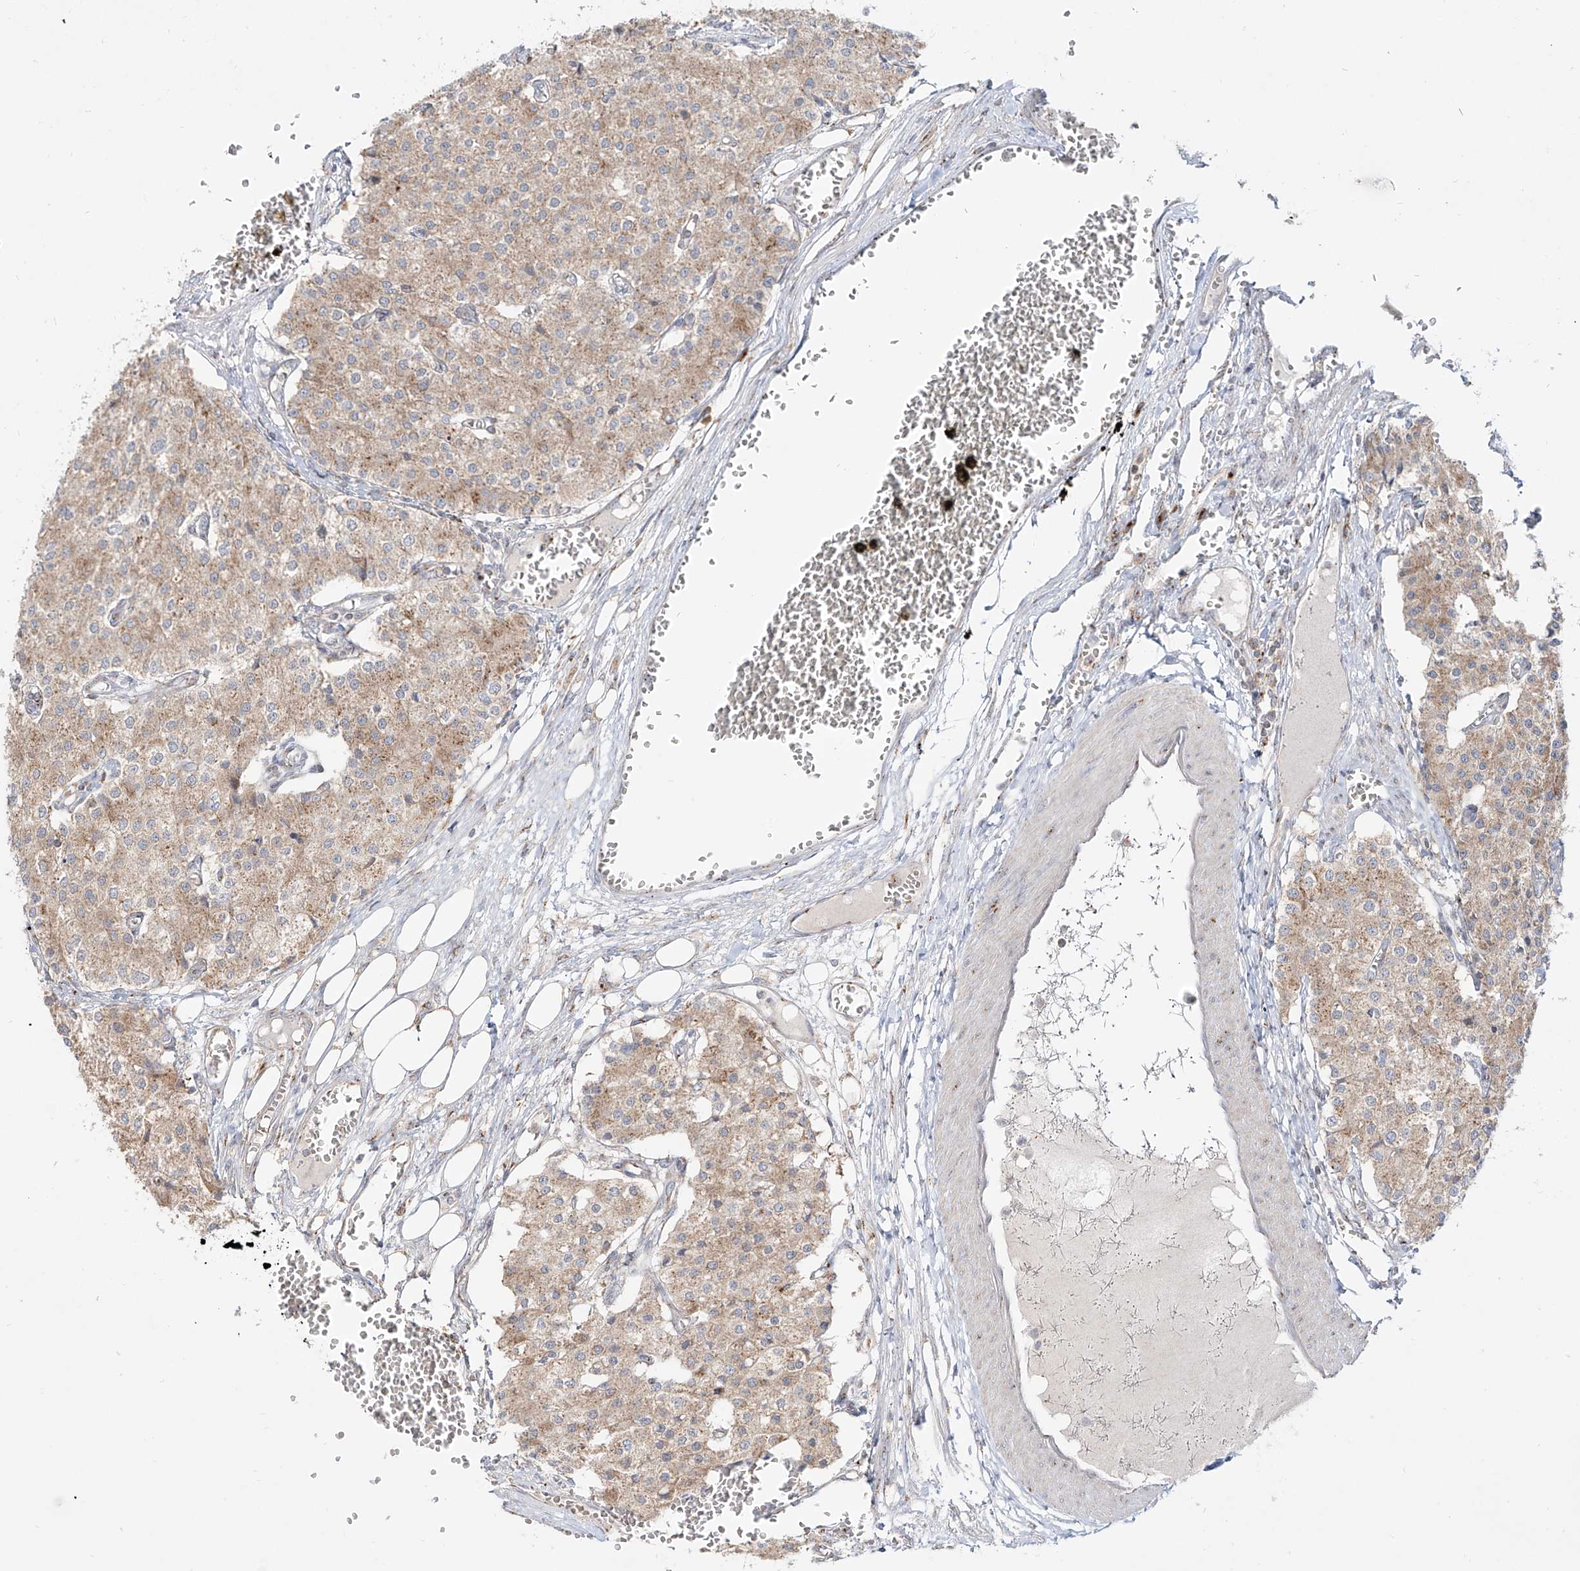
{"staining": {"intensity": "weak", "quantity": ">75%", "location": "cytoplasmic/membranous"}, "tissue": "carcinoid", "cell_type": "Tumor cells", "image_type": "cancer", "snomed": [{"axis": "morphology", "description": "Carcinoid, malignant, NOS"}, {"axis": "topography", "description": "Colon"}], "caption": "This is a photomicrograph of immunohistochemistry staining of carcinoid (malignant), which shows weak positivity in the cytoplasmic/membranous of tumor cells.", "gene": "BSDC1", "patient": {"sex": "female", "age": 52}}